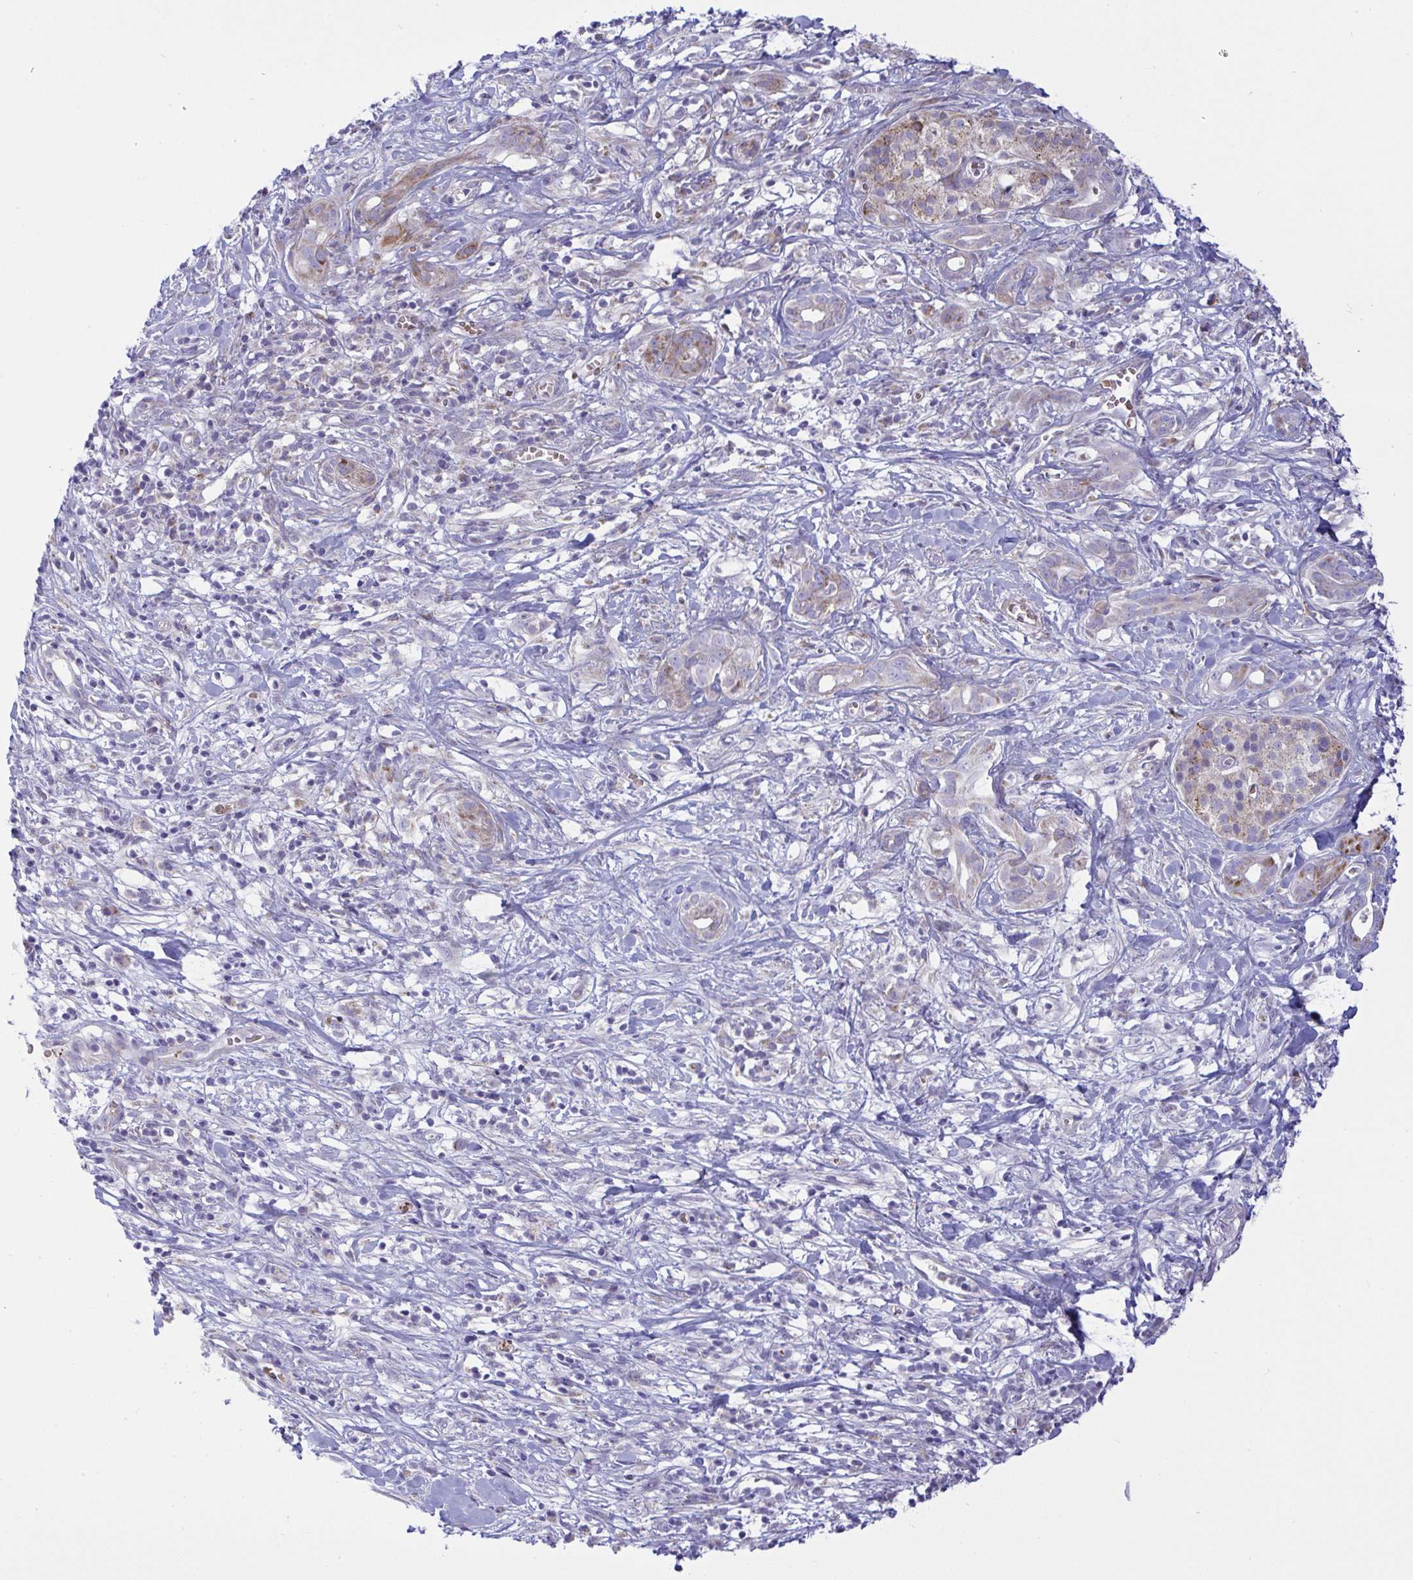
{"staining": {"intensity": "moderate", "quantity": "<25%", "location": "cytoplasmic/membranous"}, "tissue": "pancreatic cancer", "cell_type": "Tumor cells", "image_type": "cancer", "snomed": [{"axis": "morphology", "description": "Adenocarcinoma, NOS"}, {"axis": "topography", "description": "Pancreas"}], "caption": "A high-resolution micrograph shows immunohistochemistry staining of pancreatic cancer (adenocarcinoma), which reveals moderate cytoplasmic/membranous positivity in approximately <25% of tumor cells. The protein is stained brown, and the nuclei are stained in blue (DAB (3,3'-diaminobenzidine) IHC with brightfield microscopy, high magnification).", "gene": "NTN1", "patient": {"sex": "male", "age": 61}}